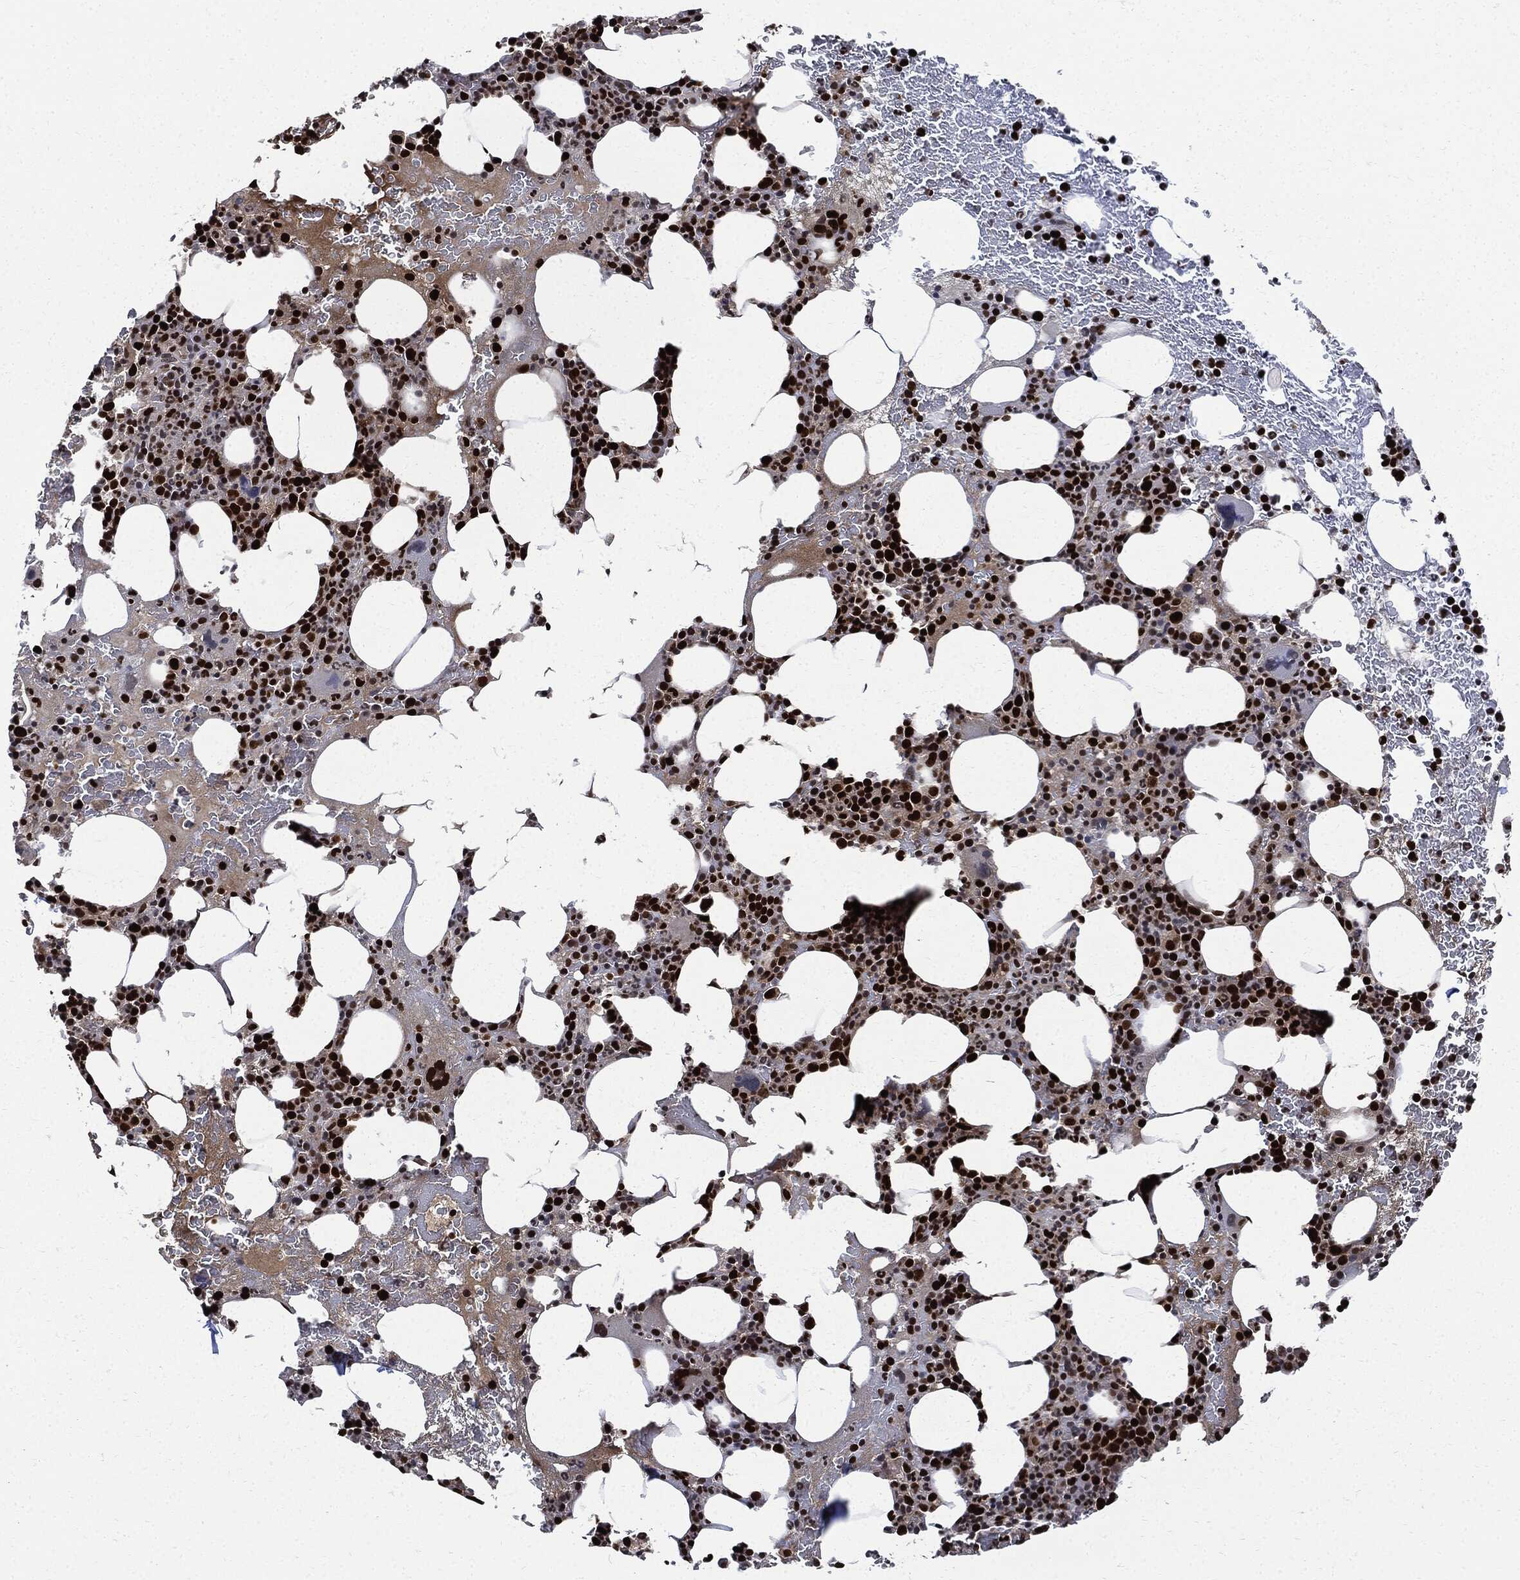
{"staining": {"intensity": "strong", "quantity": ">75%", "location": "nuclear"}, "tissue": "bone marrow", "cell_type": "Hematopoietic cells", "image_type": "normal", "snomed": [{"axis": "morphology", "description": "Normal tissue, NOS"}, {"axis": "topography", "description": "Bone marrow"}], "caption": "Brown immunohistochemical staining in benign bone marrow reveals strong nuclear staining in approximately >75% of hematopoietic cells.", "gene": "PCNA", "patient": {"sex": "male", "age": 83}}